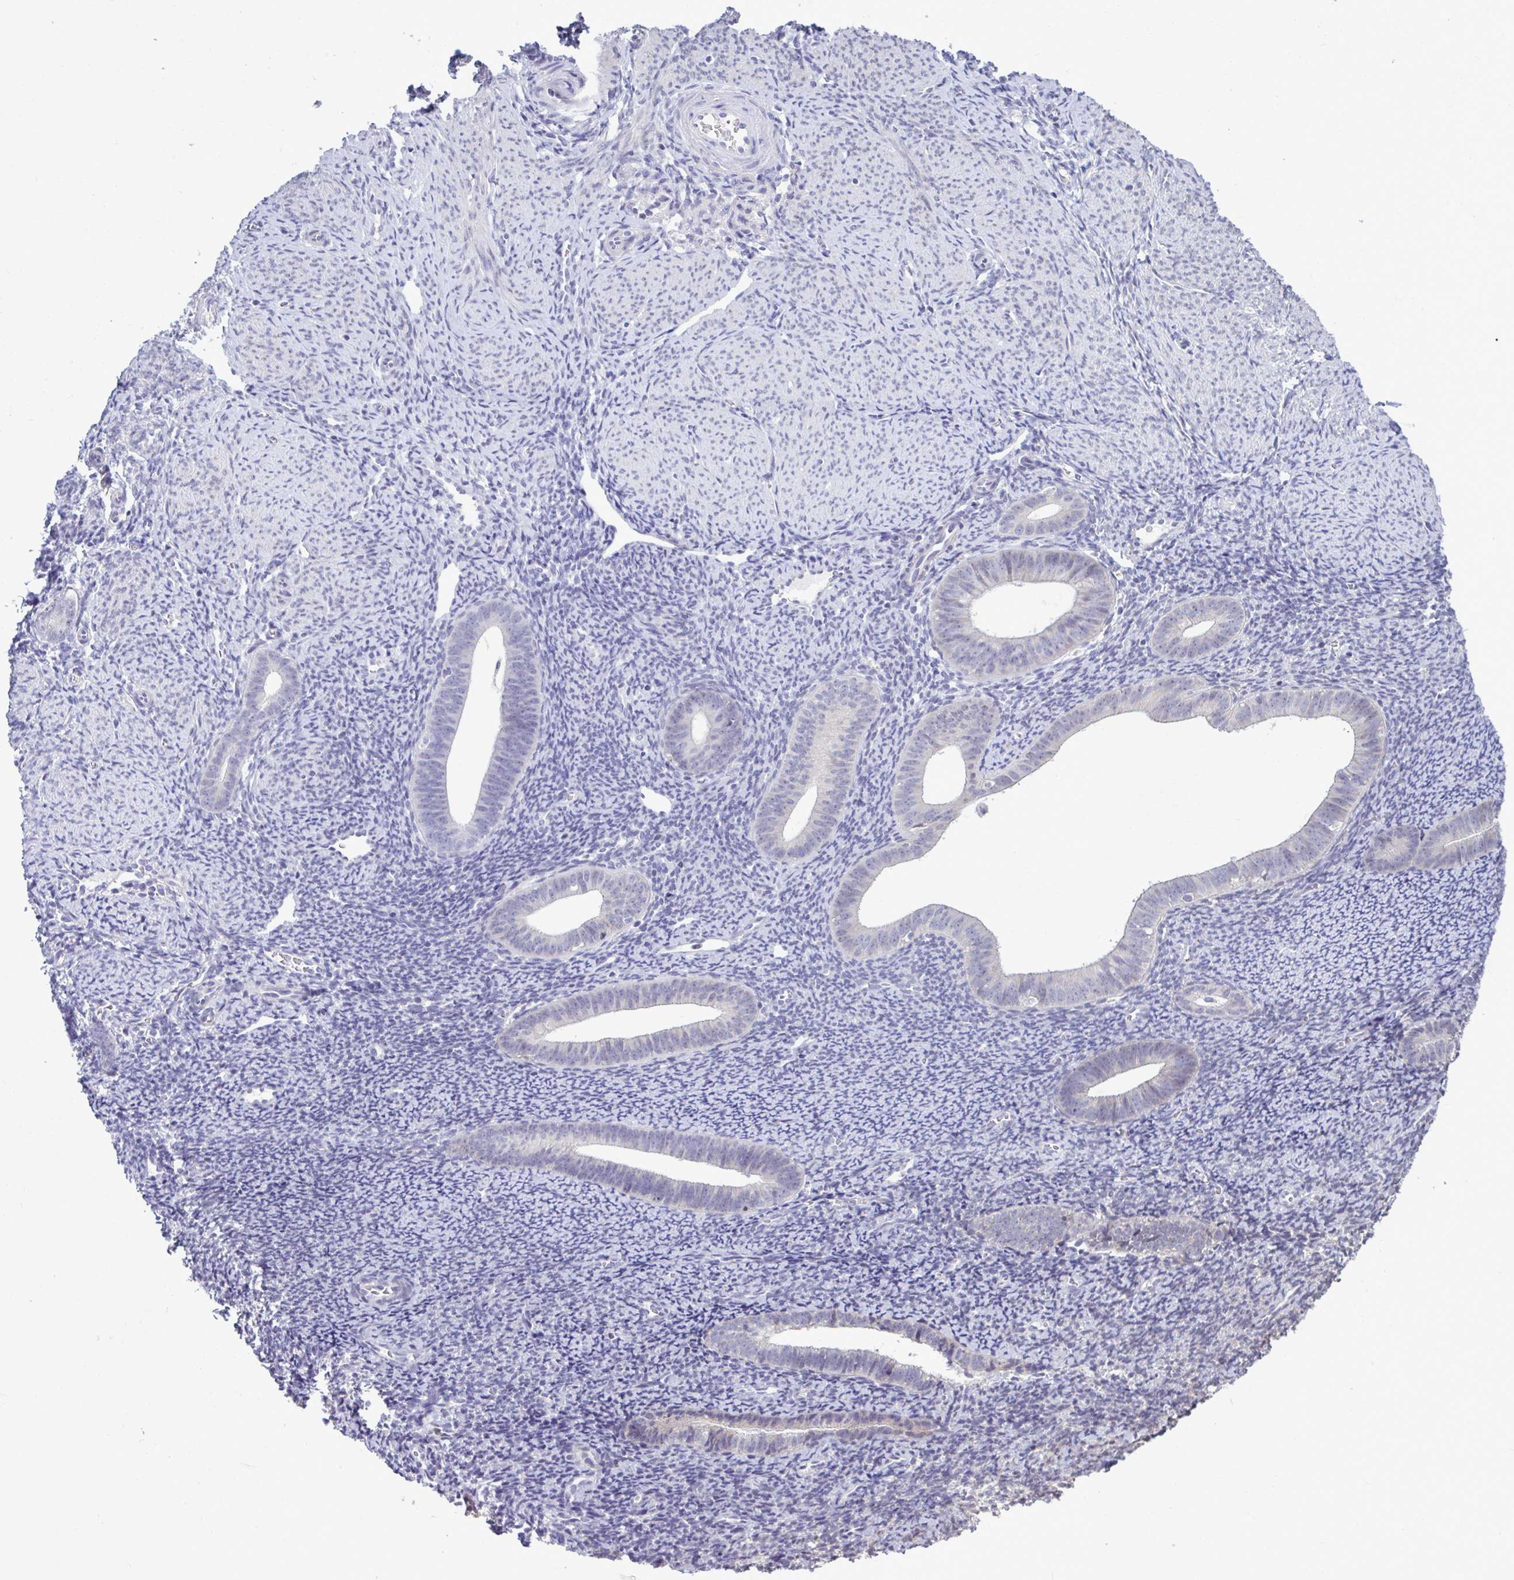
{"staining": {"intensity": "negative", "quantity": "none", "location": "none"}, "tissue": "endometrium", "cell_type": "Cells in endometrial stroma", "image_type": "normal", "snomed": [{"axis": "morphology", "description": "Normal tissue, NOS"}, {"axis": "topography", "description": "Endometrium"}], "caption": "Immunohistochemistry (IHC) of normal endometrium demonstrates no staining in cells in endometrial stroma.", "gene": "PIGK", "patient": {"sex": "female", "age": 39}}